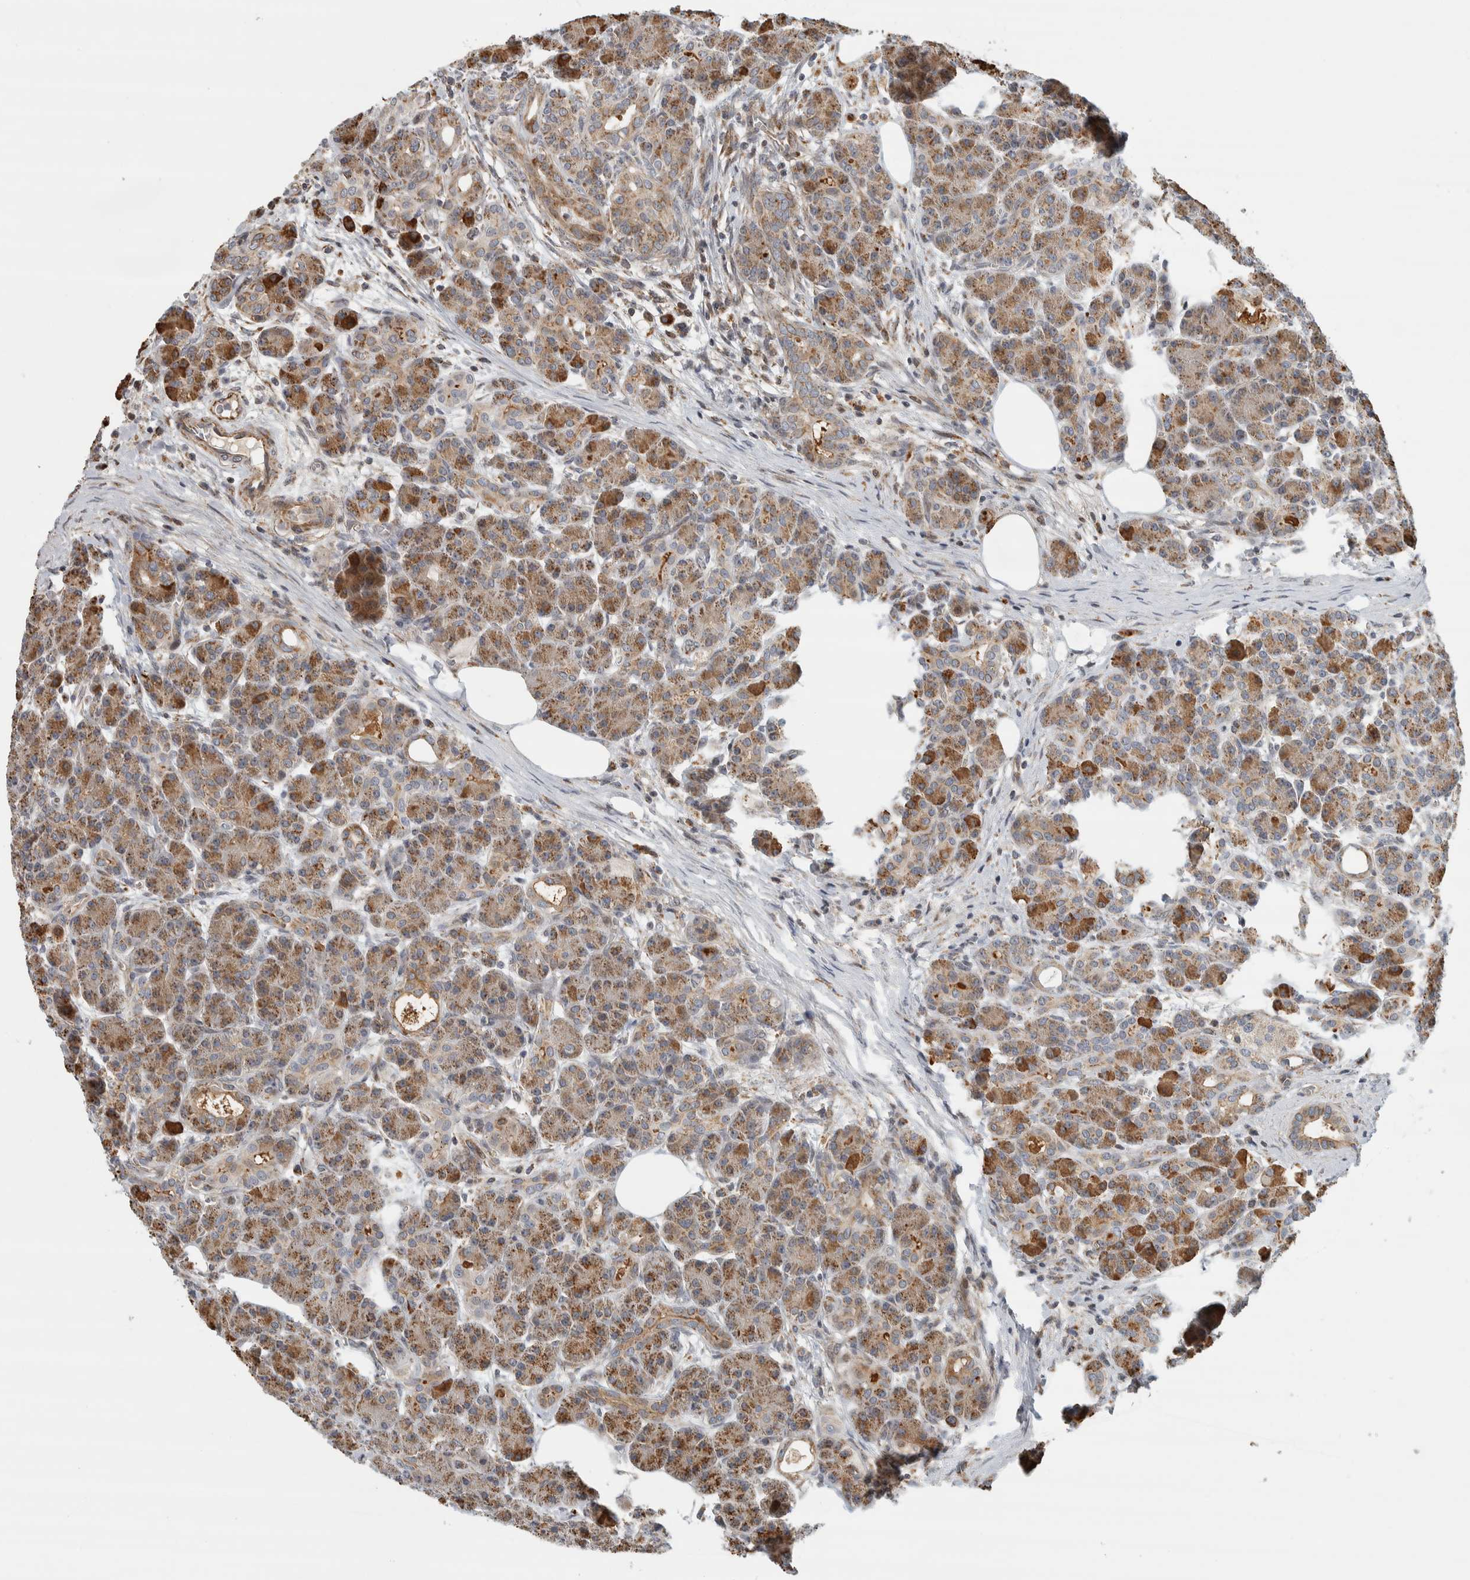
{"staining": {"intensity": "moderate", "quantity": ">75%", "location": "cytoplasmic/membranous"}, "tissue": "pancreas", "cell_type": "Exocrine glandular cells", "image_type": "normal", "snomed": [{"axis": "morphology", "description": "Normal tissue, NOS"}, {"axis": "topography", "description": "Pancreas"}], "caption": "Brown immunohistochemical staining in normal human pancreas reveals moderate cytoplasmic/membranous staining in approximately >75% of exocrine glandular cells. (Brightfield microscopy of DAB IHC at high magnification).", "gene": "AFP", "patient": {"sex": "male", "age": 63}}